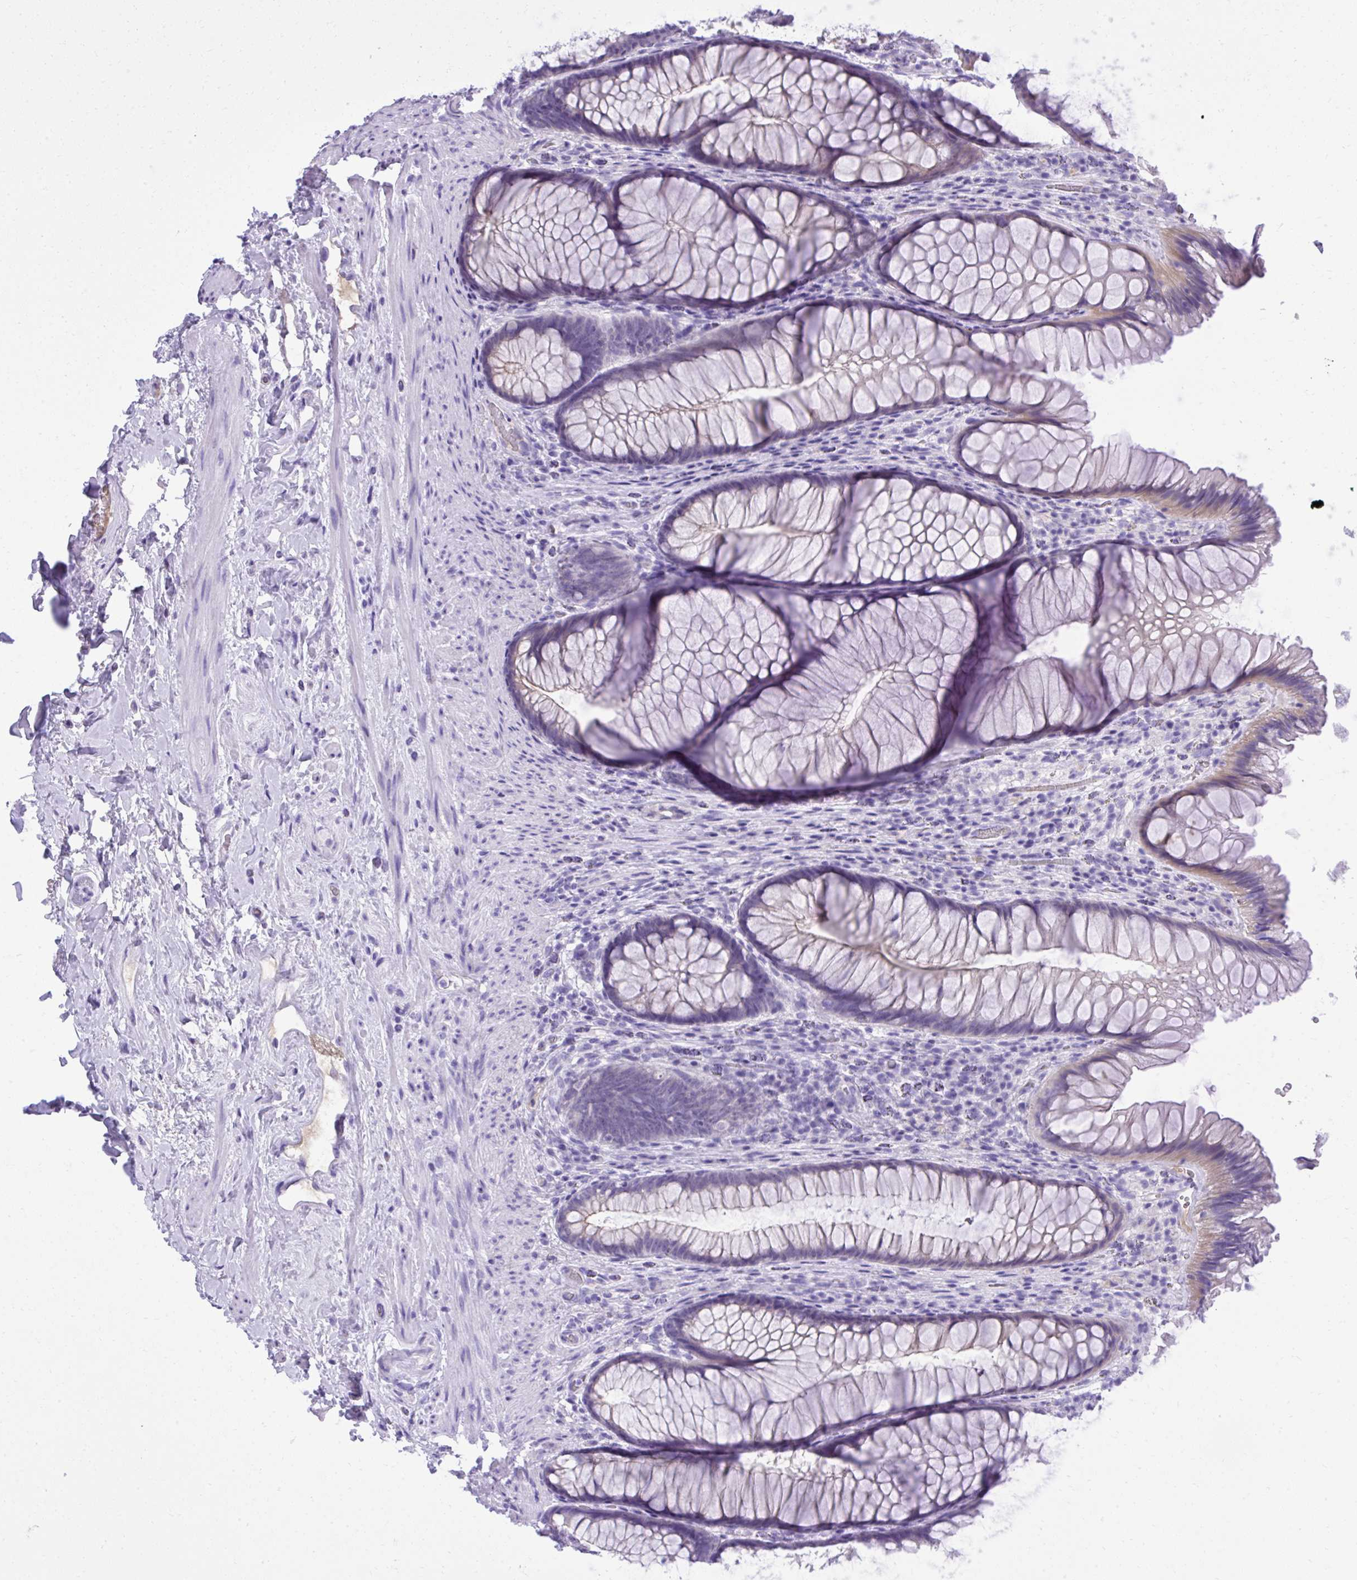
{"staining": {"intensity": "weak", "quantity": "<25%", "location": "cytoplasmic/membranous"}, "tissue": "rectum", "cell_type": "Glandular cells", "image_type": "normal", "snomed": [{"axis": "morphology", "description": "Normal tissue, NOS"}, {"axis": "topography", "description": "Rectum"}], "caption": "IHC of normal rectum displays no expression in glandular cells. (Stains: DAB immunohistochemistry (IHC) with hematoxylin counter stain, Microscopy: brightfield microscopy at high magnification).", "gene": "ST6GALNAC3", "patient": {"sex": "male", "age": 53}}